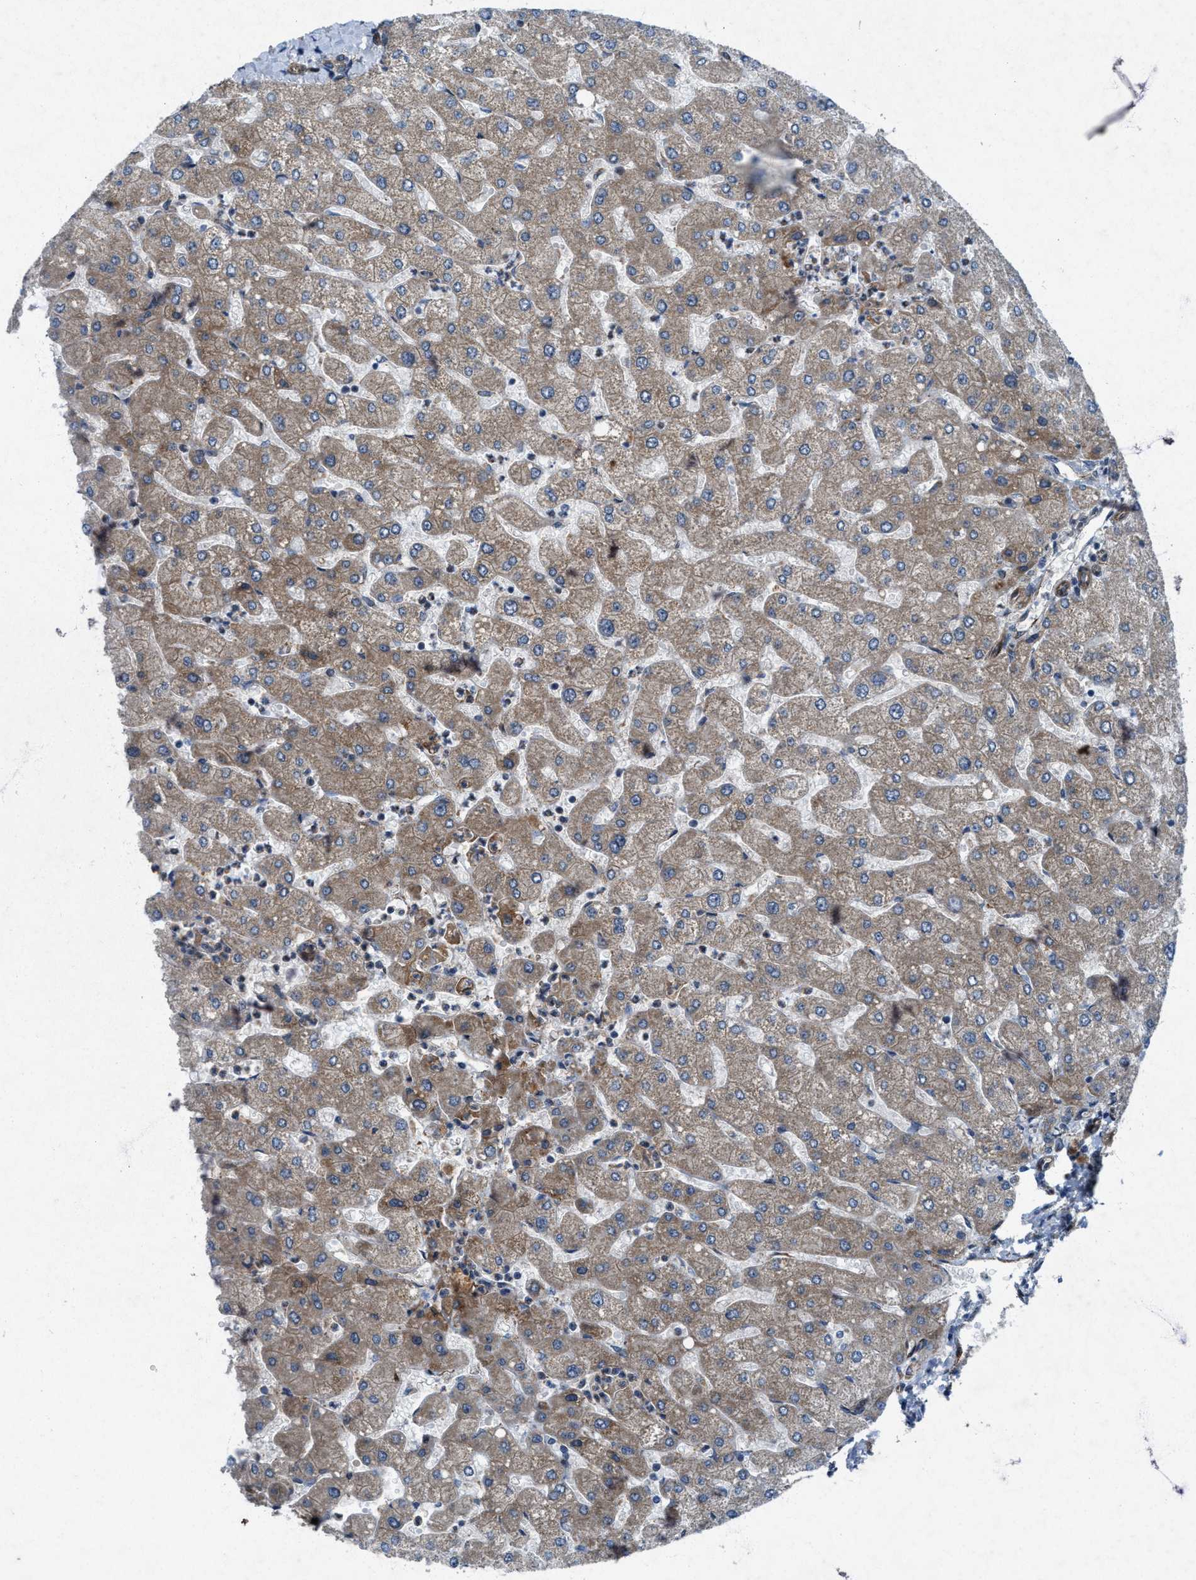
{"staining": {"intensity": "moderate", "quantity": ">75%", "location": "cytoplasmic/membranous"}, "tissue": "liver", "cell_type": "Cholangiocytes", "image_type": "normal", "snomed": [{"axis": "morphology", "description": "Normal tissue, NOS"}, {"axis": "topography", "description": "Liver"}], "caption": "Brown immunohistochemical staining in unremarkable liver shows moderate cytoplasmic/membranous positivity in about >75% of cholangiocytes. (IHC, brightfield microscopy, high magnification).", "gene": "URGCP", "patient": {"sex": "male", "age": 55}}